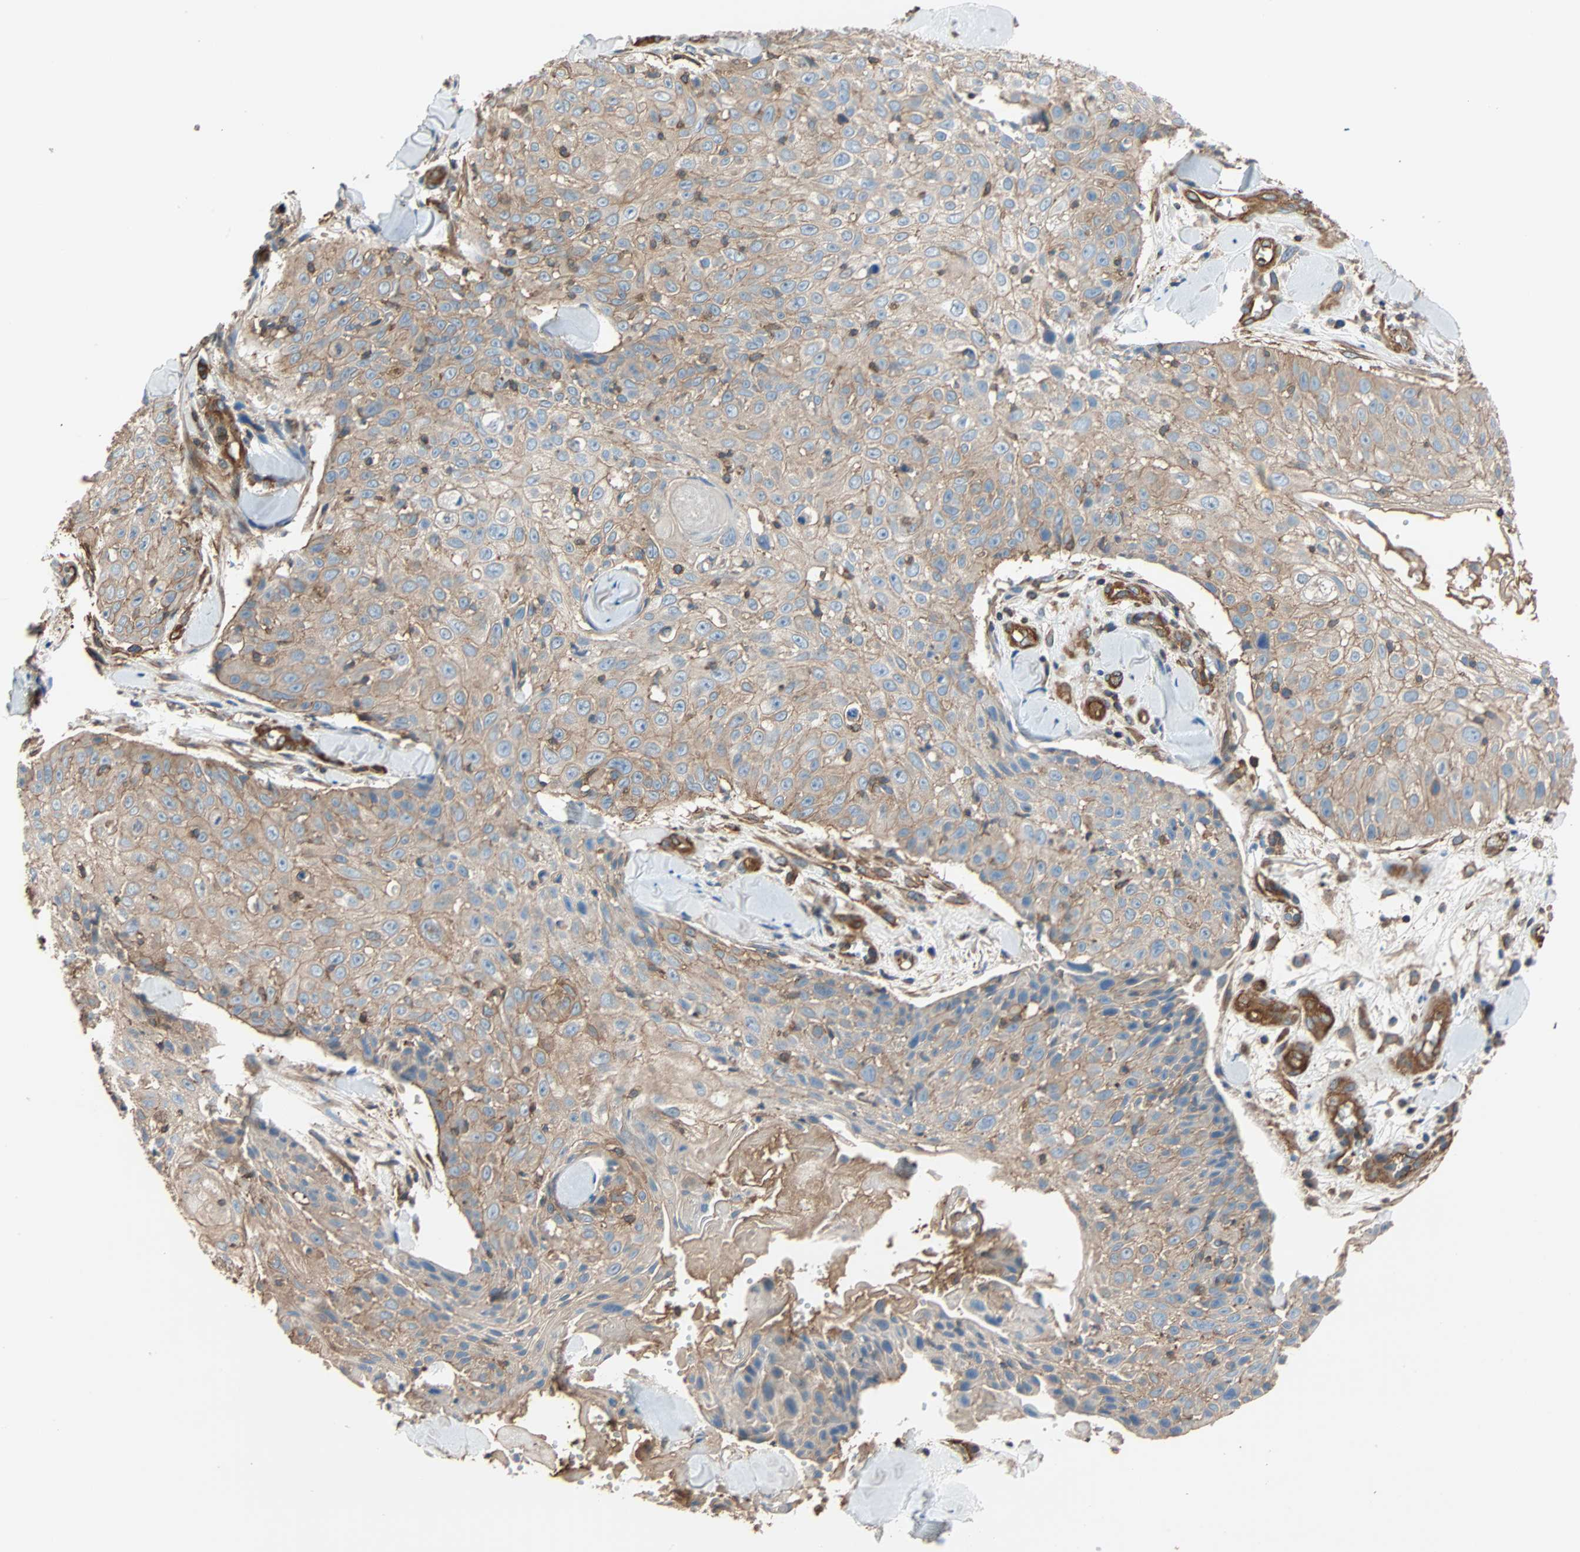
{"staining": {"intensity": "weak", "quantity": ">75%", "location": "cytoplasmic/membranous"}, "tissue": "skin cancer", "cell_type": "Tumor cells", "image_type": "cancer", "snomed": [{"axis": "morphology", "description": "Squamous cell carcinoma, NOS"}, {"axis": "topography", "description": "Skin"}], "caption": "Skin cancer was stained to show a protein in brown. There is low levels of weak cytoplasmic/membranous expression in about >75% of tumor cells.", "gene": "GALNT10", "patient": {"sex": "male", "age": 86}}